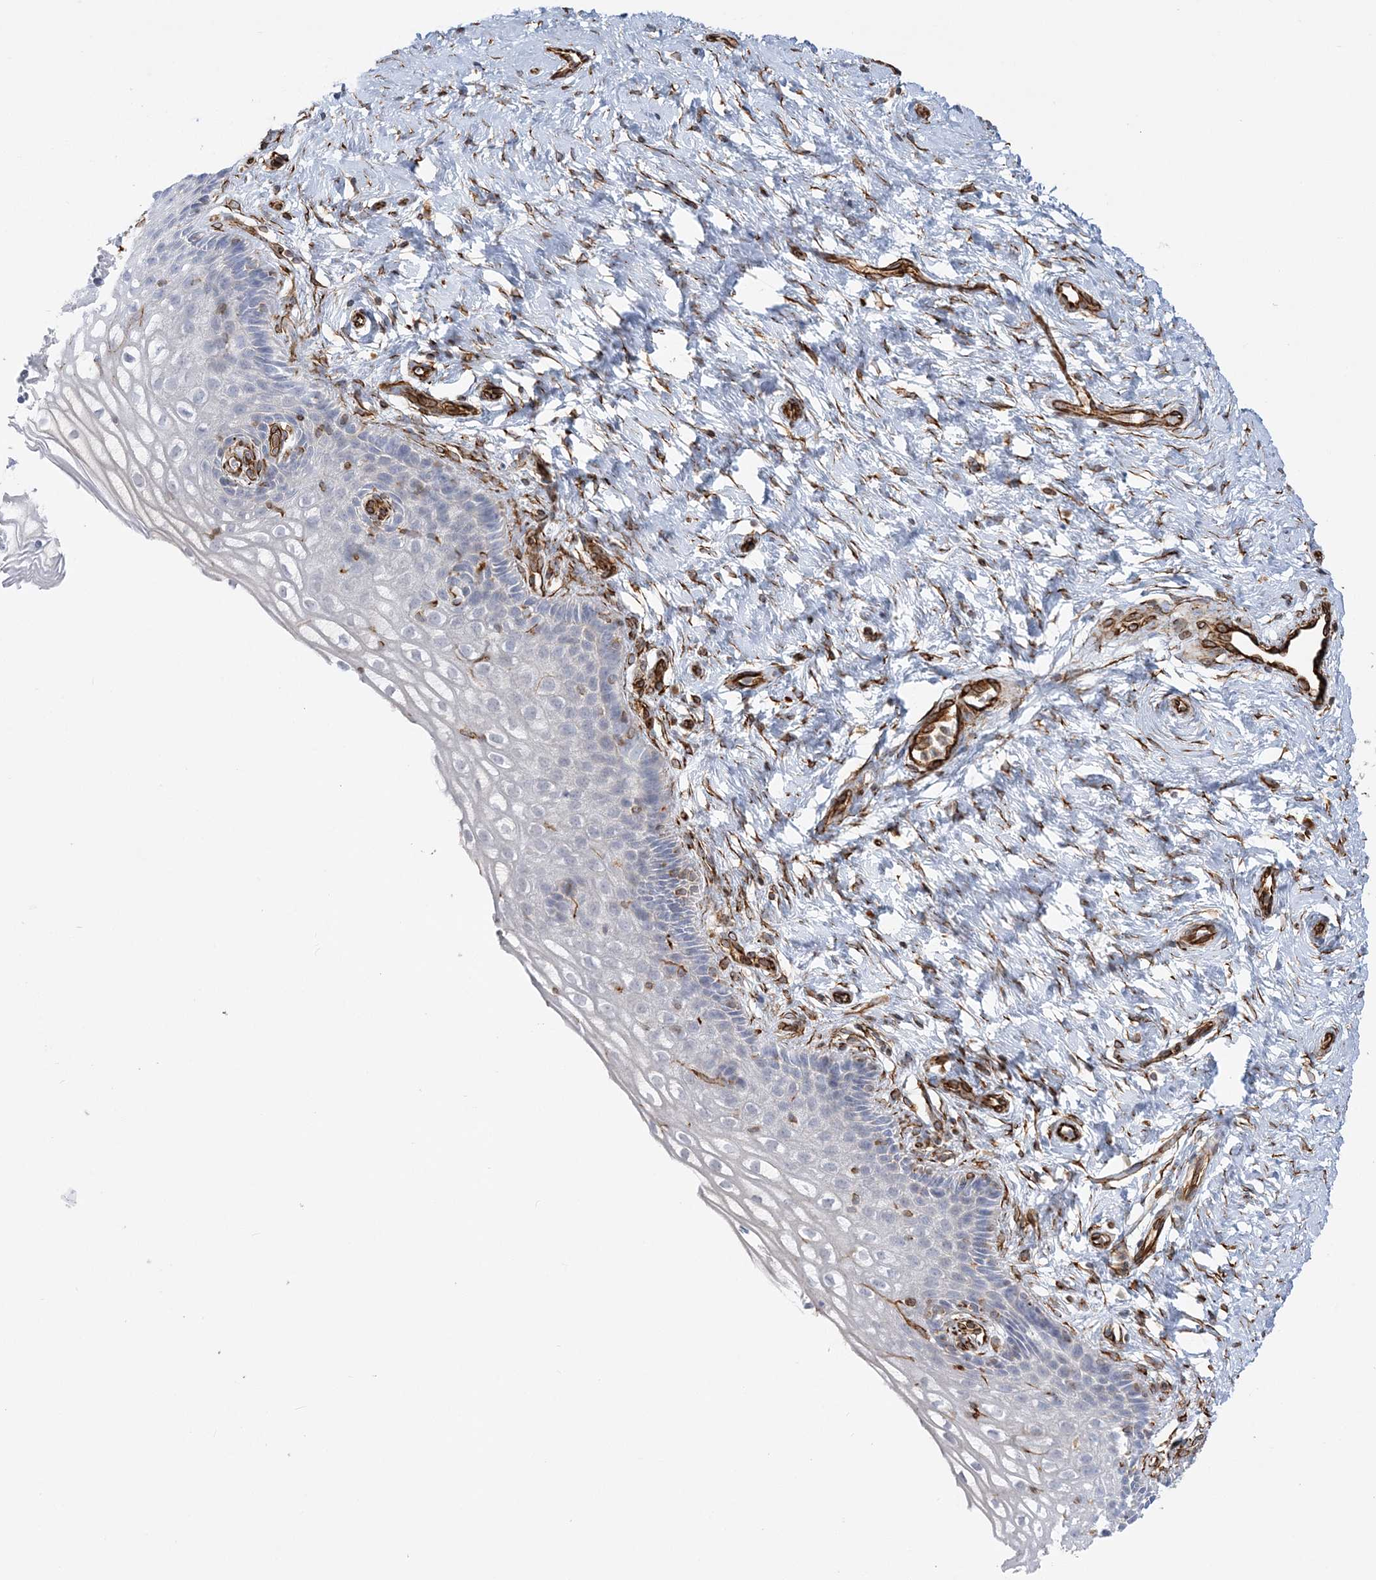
{"staining": {"intensity": "negative", "quantity": "none", "location": "none"}, "tissue": "cervix", "cell_type": "Glandular cells", "image_type": "normal", "snomed": [{"axis": "morphology", "description": "Normal tissue, NOS"}, {"axis": "topography", "description": "Cervix"}], "caption": "IHC of benign human cervix reveals no positivity in glandular cells.", "gene": "SCLT1", "patient": {"sex": "female", "age": 33}}